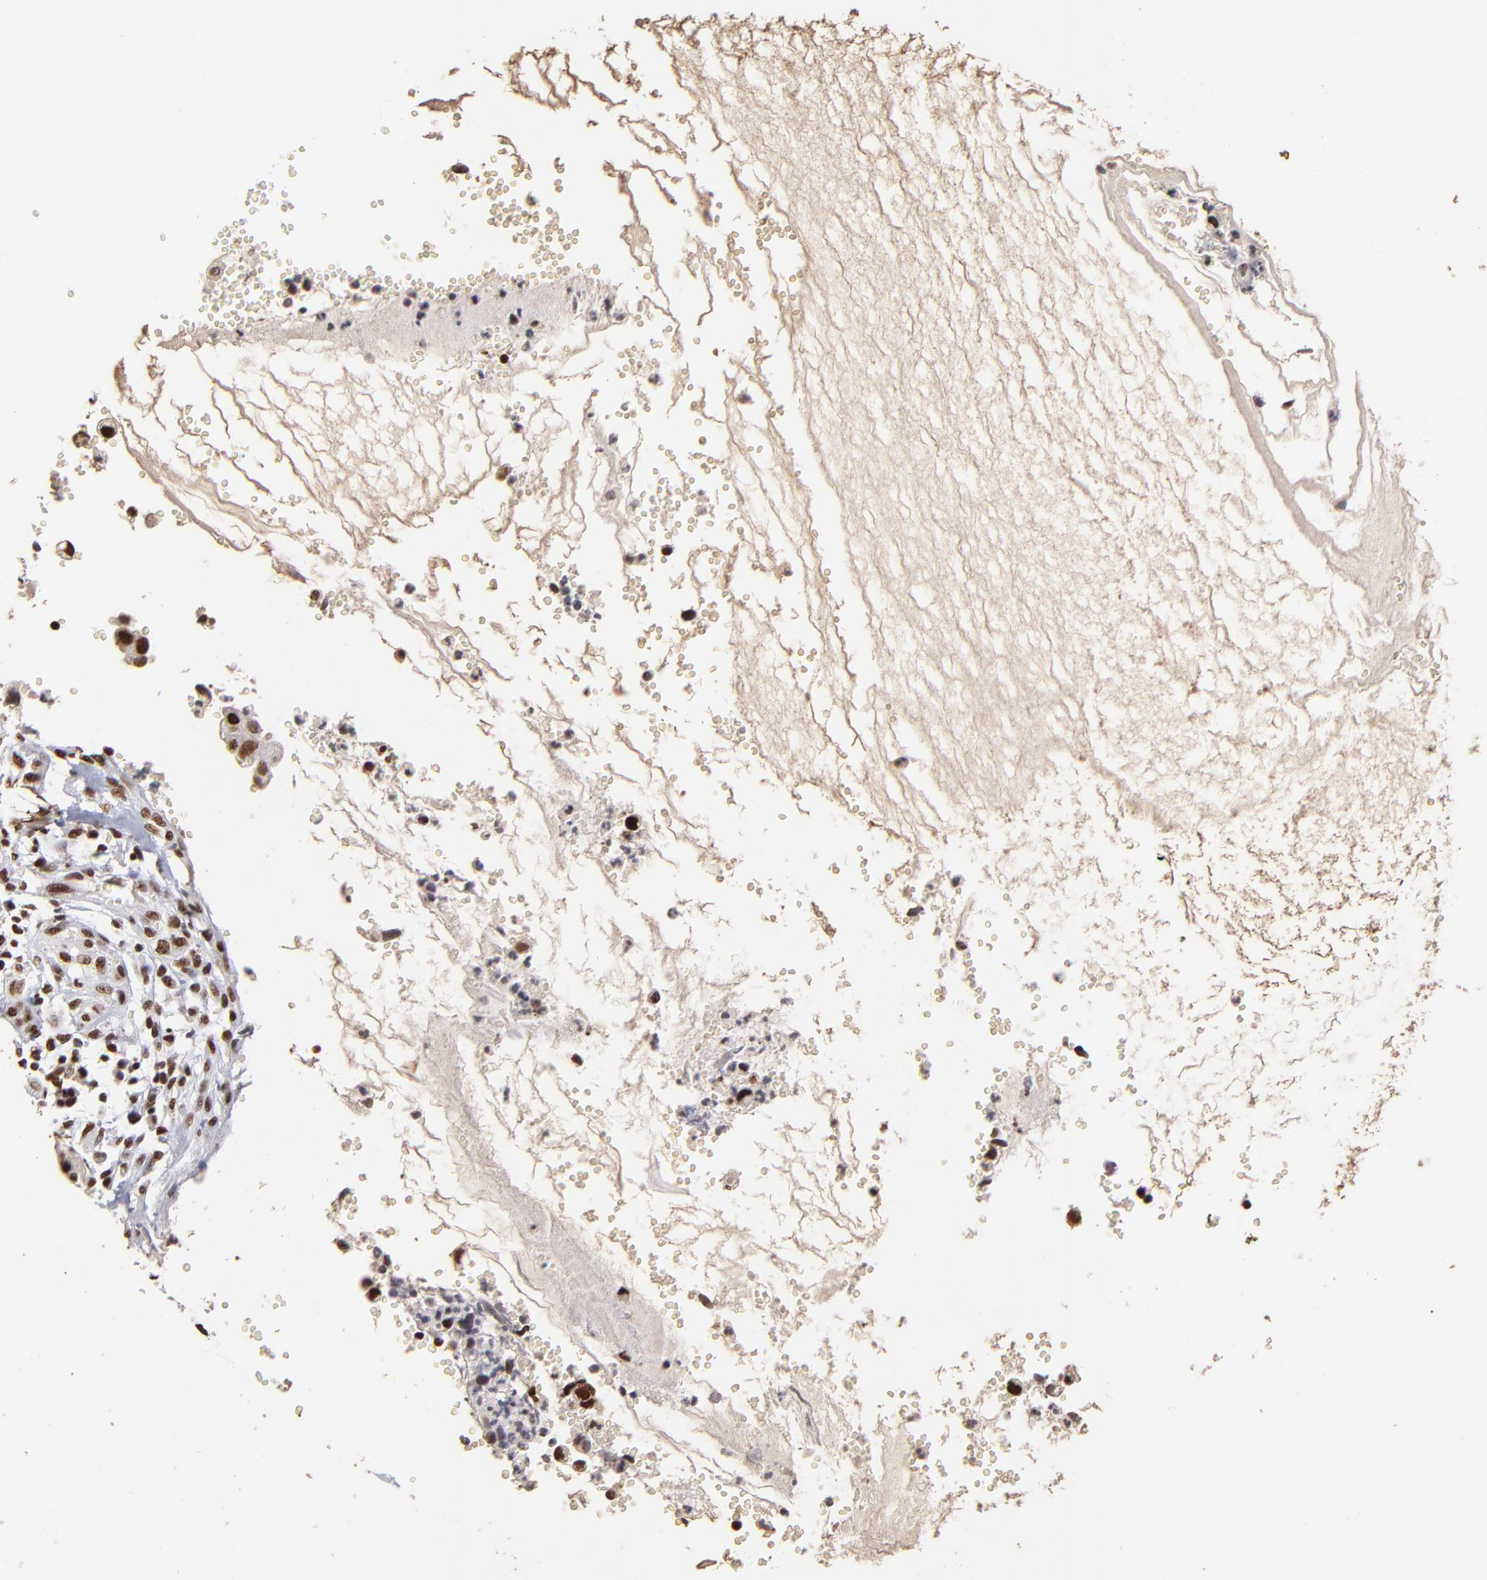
{"staining": {"intensity": "strong", "quantity": ">75%", "location": "nuclear"}, "tissue": "cervical cancer", "cell_type": "Tumor cells", "image_type": "cancer", "snomed": [{"axis": "morphology", "description": "Normal tissue, NOS"}, {"axis": "morphology", "description": "Squamous cell carcinoma, NOS"}, {"axis": "topography", "description": "Cervix"}], "caption": "Cervical squamous cell carcinoma stained with a brown dye demonstrates strong nuclear positive expression in approximately >75% of tumor cells.", "gene": "ZNF146", "patient": {"sex": "female", "age": 45}}